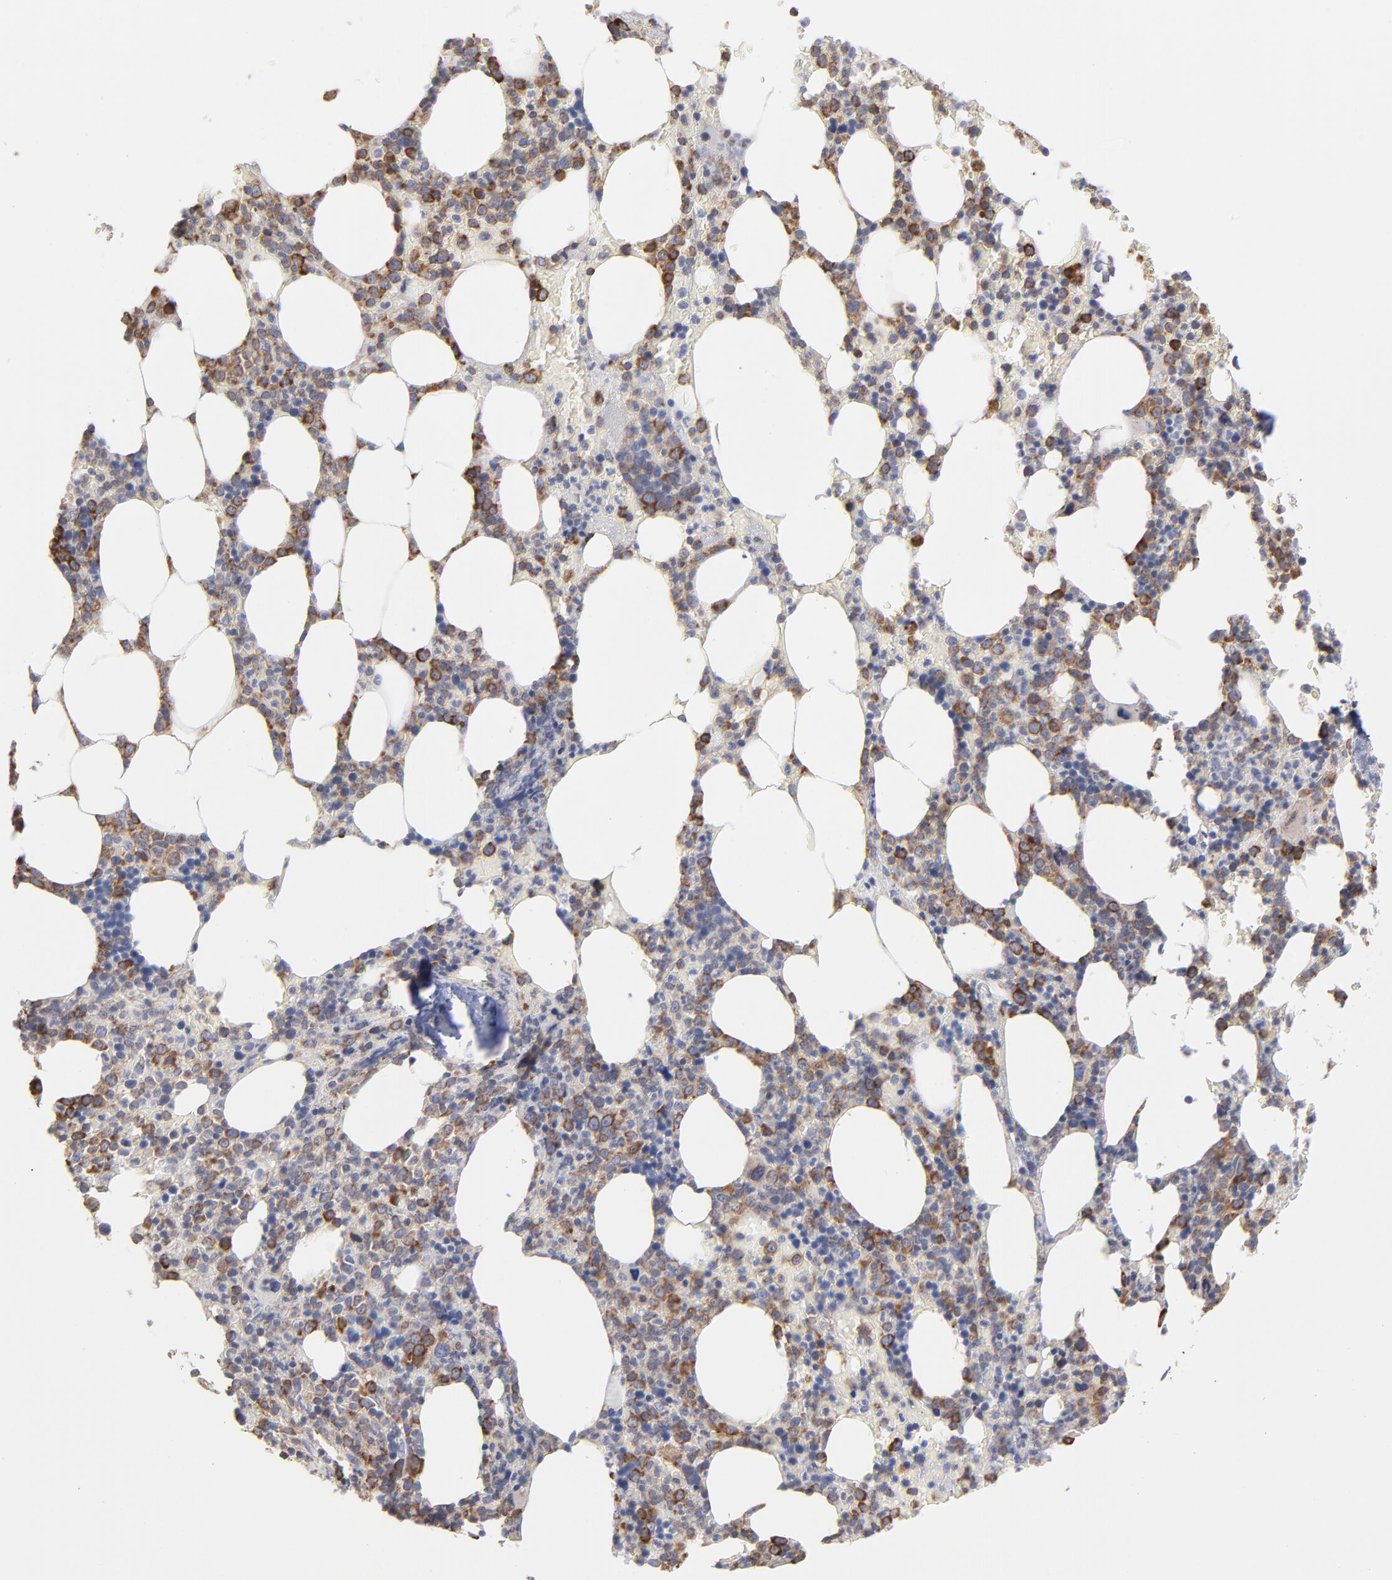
{"staining": {"intensity": "strong", "quantity": "25%-75%", "location": "cytoplasmic/membranous"}, "tissue": "bone marrow", "cell_type": "Hematopoietic cells", "image_type": "normal", "snomed": [{"axis": "morphology", "description": "Normal tissue, NOS"}, {"axis": "topography", "description": "Bone marrow"}], "caption": "Brown immunohistochemical staining in unremarkable human bone marrow displays strong cytoplasmic/membranous expression in approximately 25%-75% of hematopoietic cells. Using DAB (3,3'-diaminobenzidine) (brown) and hematoxylin (blue) stains, captured at high magnification using brightfield microscopy.", "gene": "RPL3", "patient": {"sex": "female", "age": 66}}